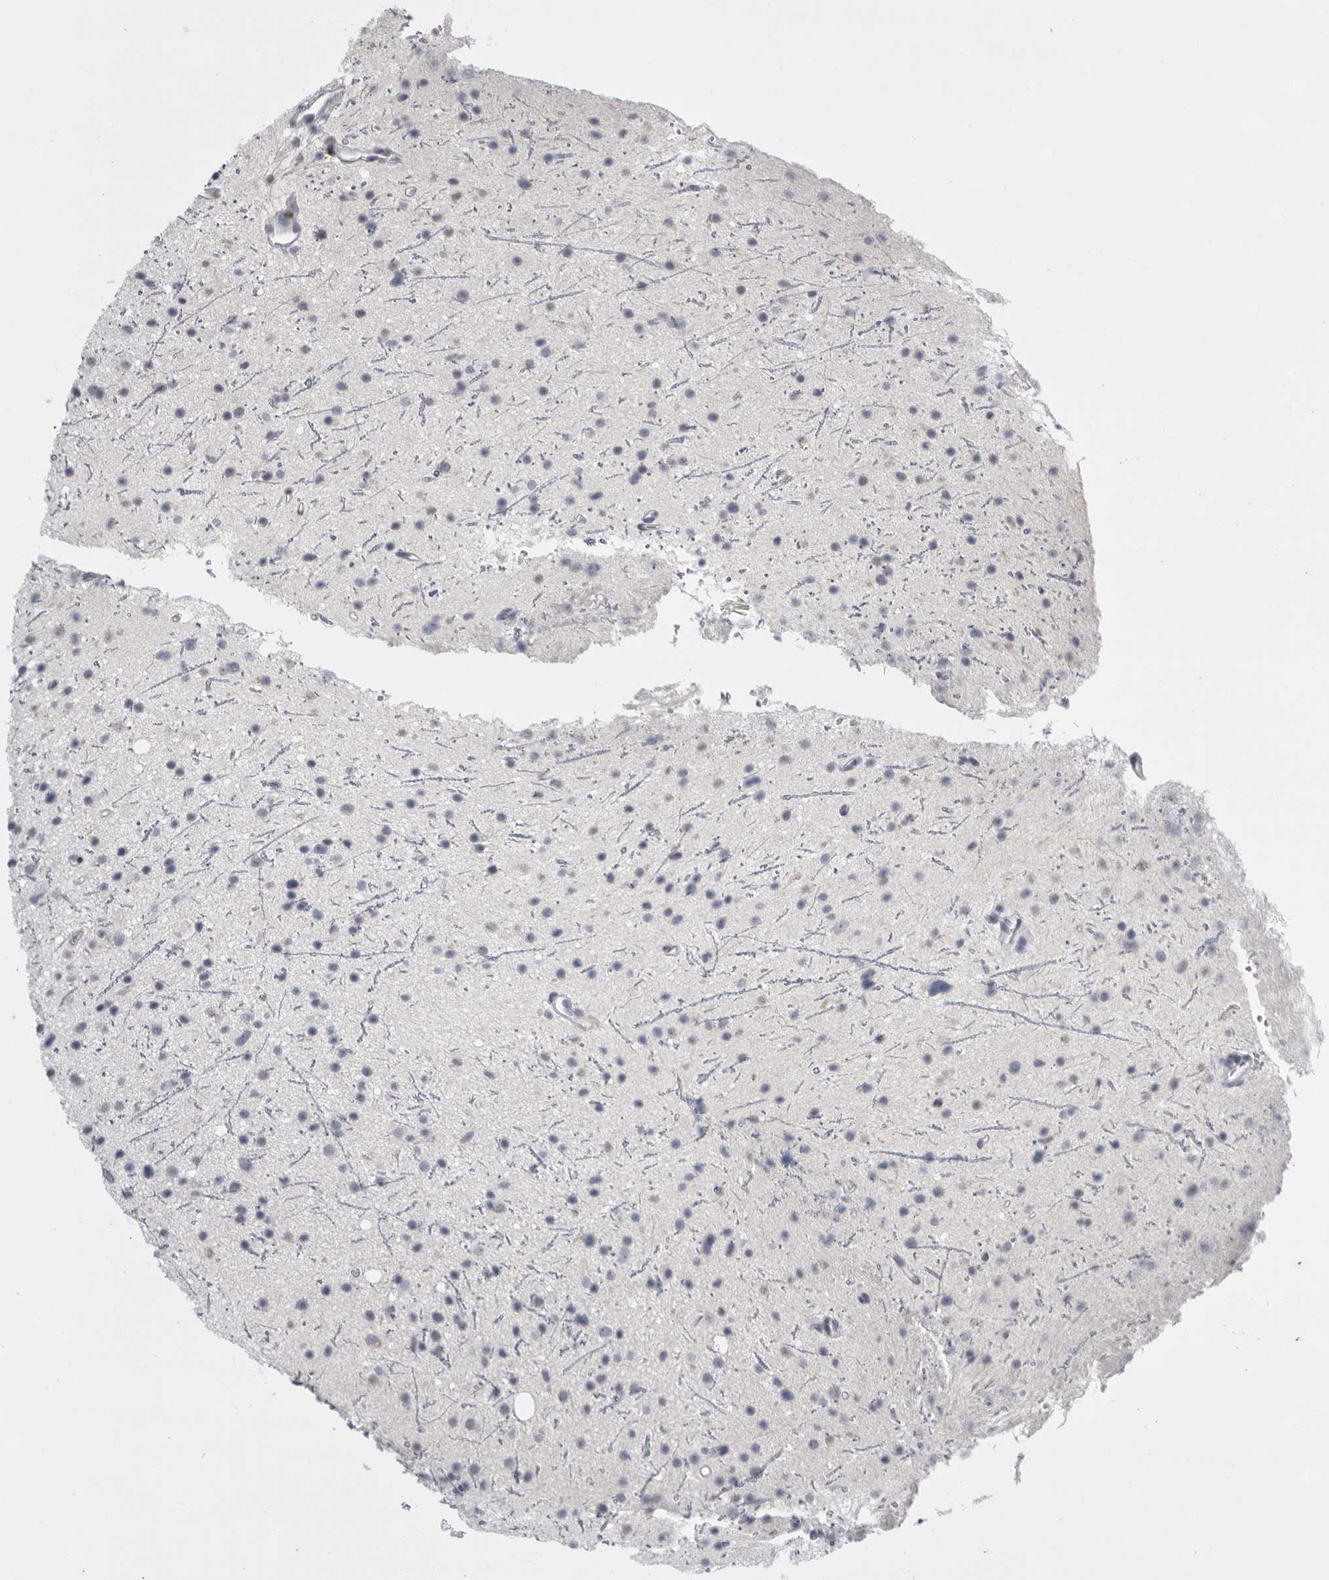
{"staining": {"intensity": "negative", "quantity": "none", "location": "none"}, "tissue": "glioma", "cell_type": "Tumor cells", "image_type": "cancer", "snomed": [{"axis": "morphology", "description": "Glioma, malignant, Low grade"}, {"axis": "topography", "description": "Cerebral cortex"}], "caption": "Immunohistochemistry histopathology image of human glioma stained for a protein (brown), which exhibits no expression in tumor cells.", "gene": "GNLY", "patient": {"sex": "female", "age": 39}}